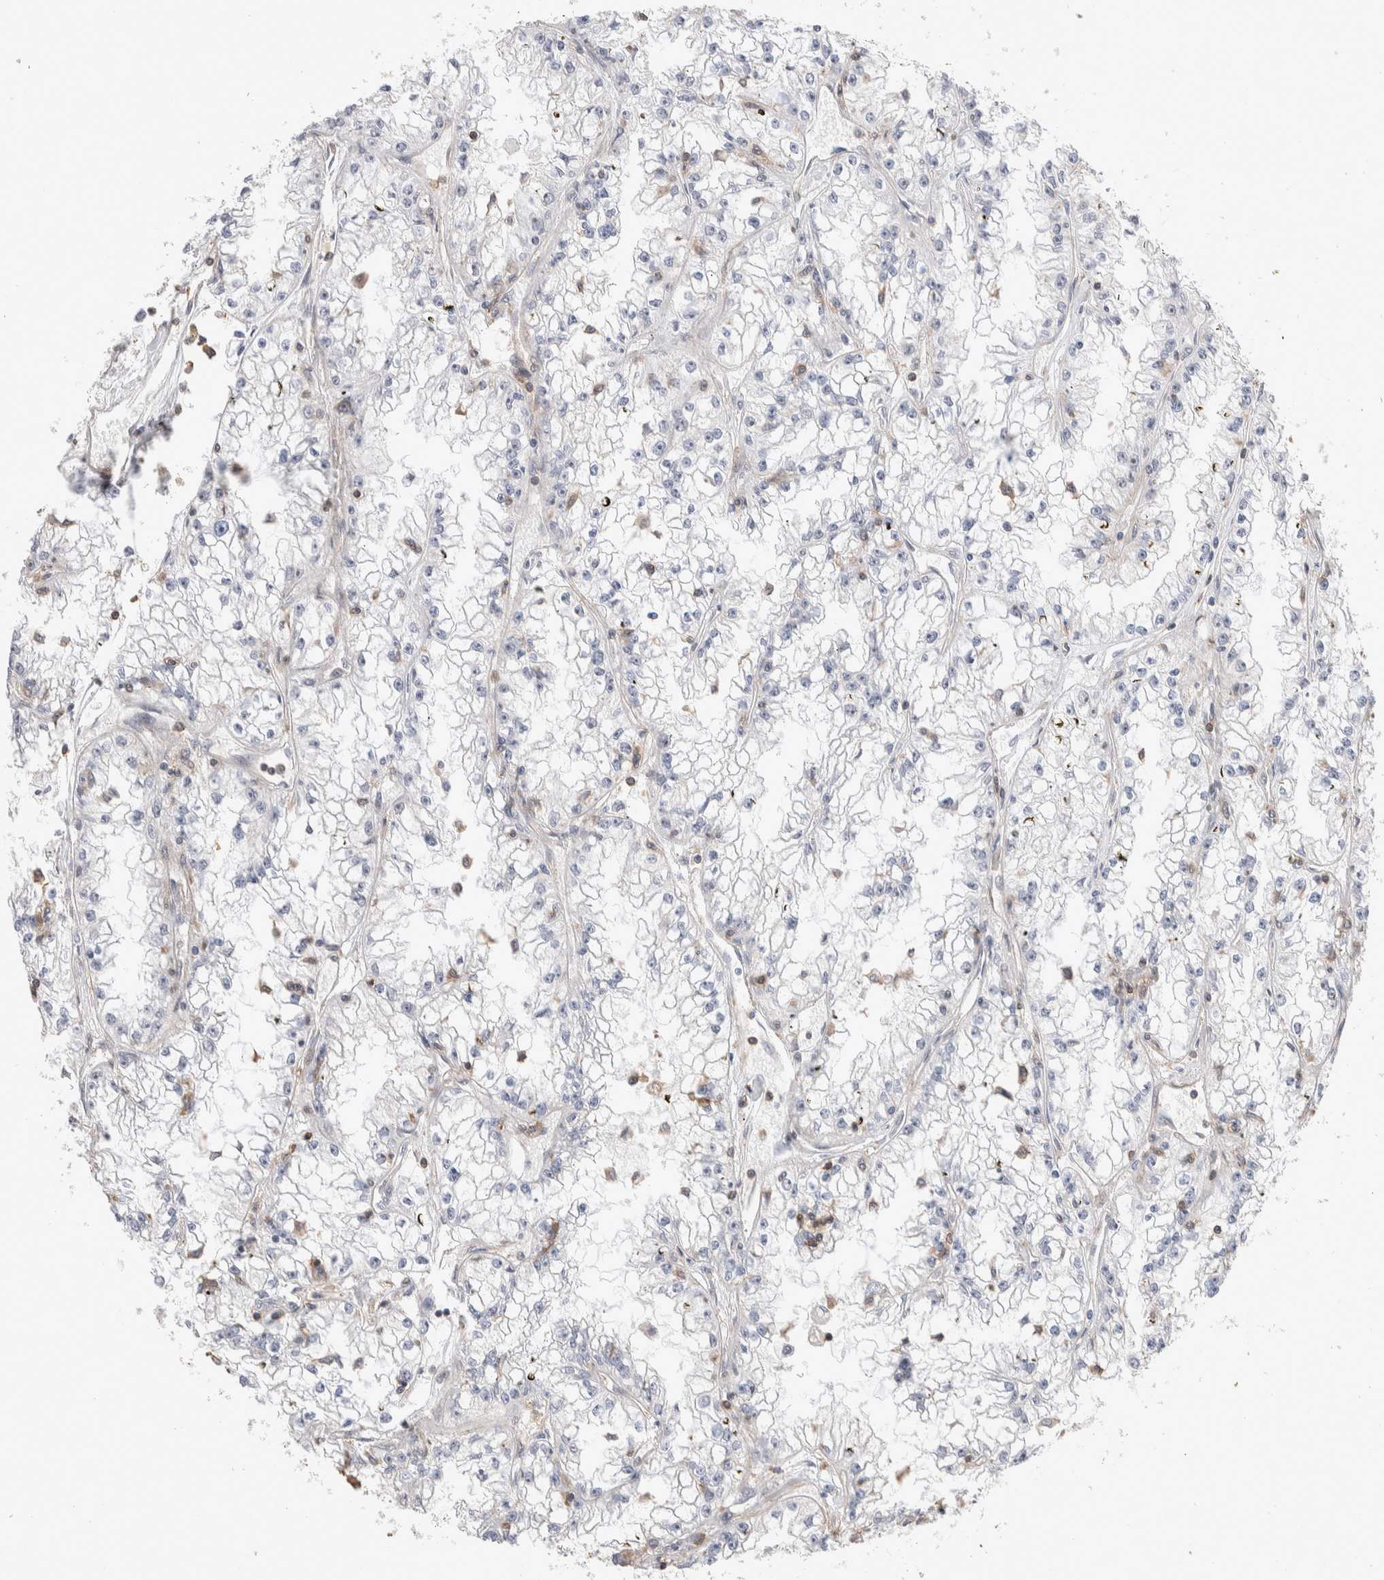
{"staining": {"intensity": "negative", "quantity": "none", "location": "none"}, "tissue": "renal cancer", "cell_type": "Tumor cells", "image_type": "cancer", "snomed": [{"axis": "morphology", "description": "Adenocarcinoma, NOS"}, {"axis": "topography", "description": "Kidney"}], "caption": "Immunohistochemistry (IHC) photomicrograph of human renal cancer (adenocarcinoma) stained for a protein (brown), which exhibits no expression in tumor cells.", "gene": "ZNF704", "patient": {"sex": "male", "age": 56}}